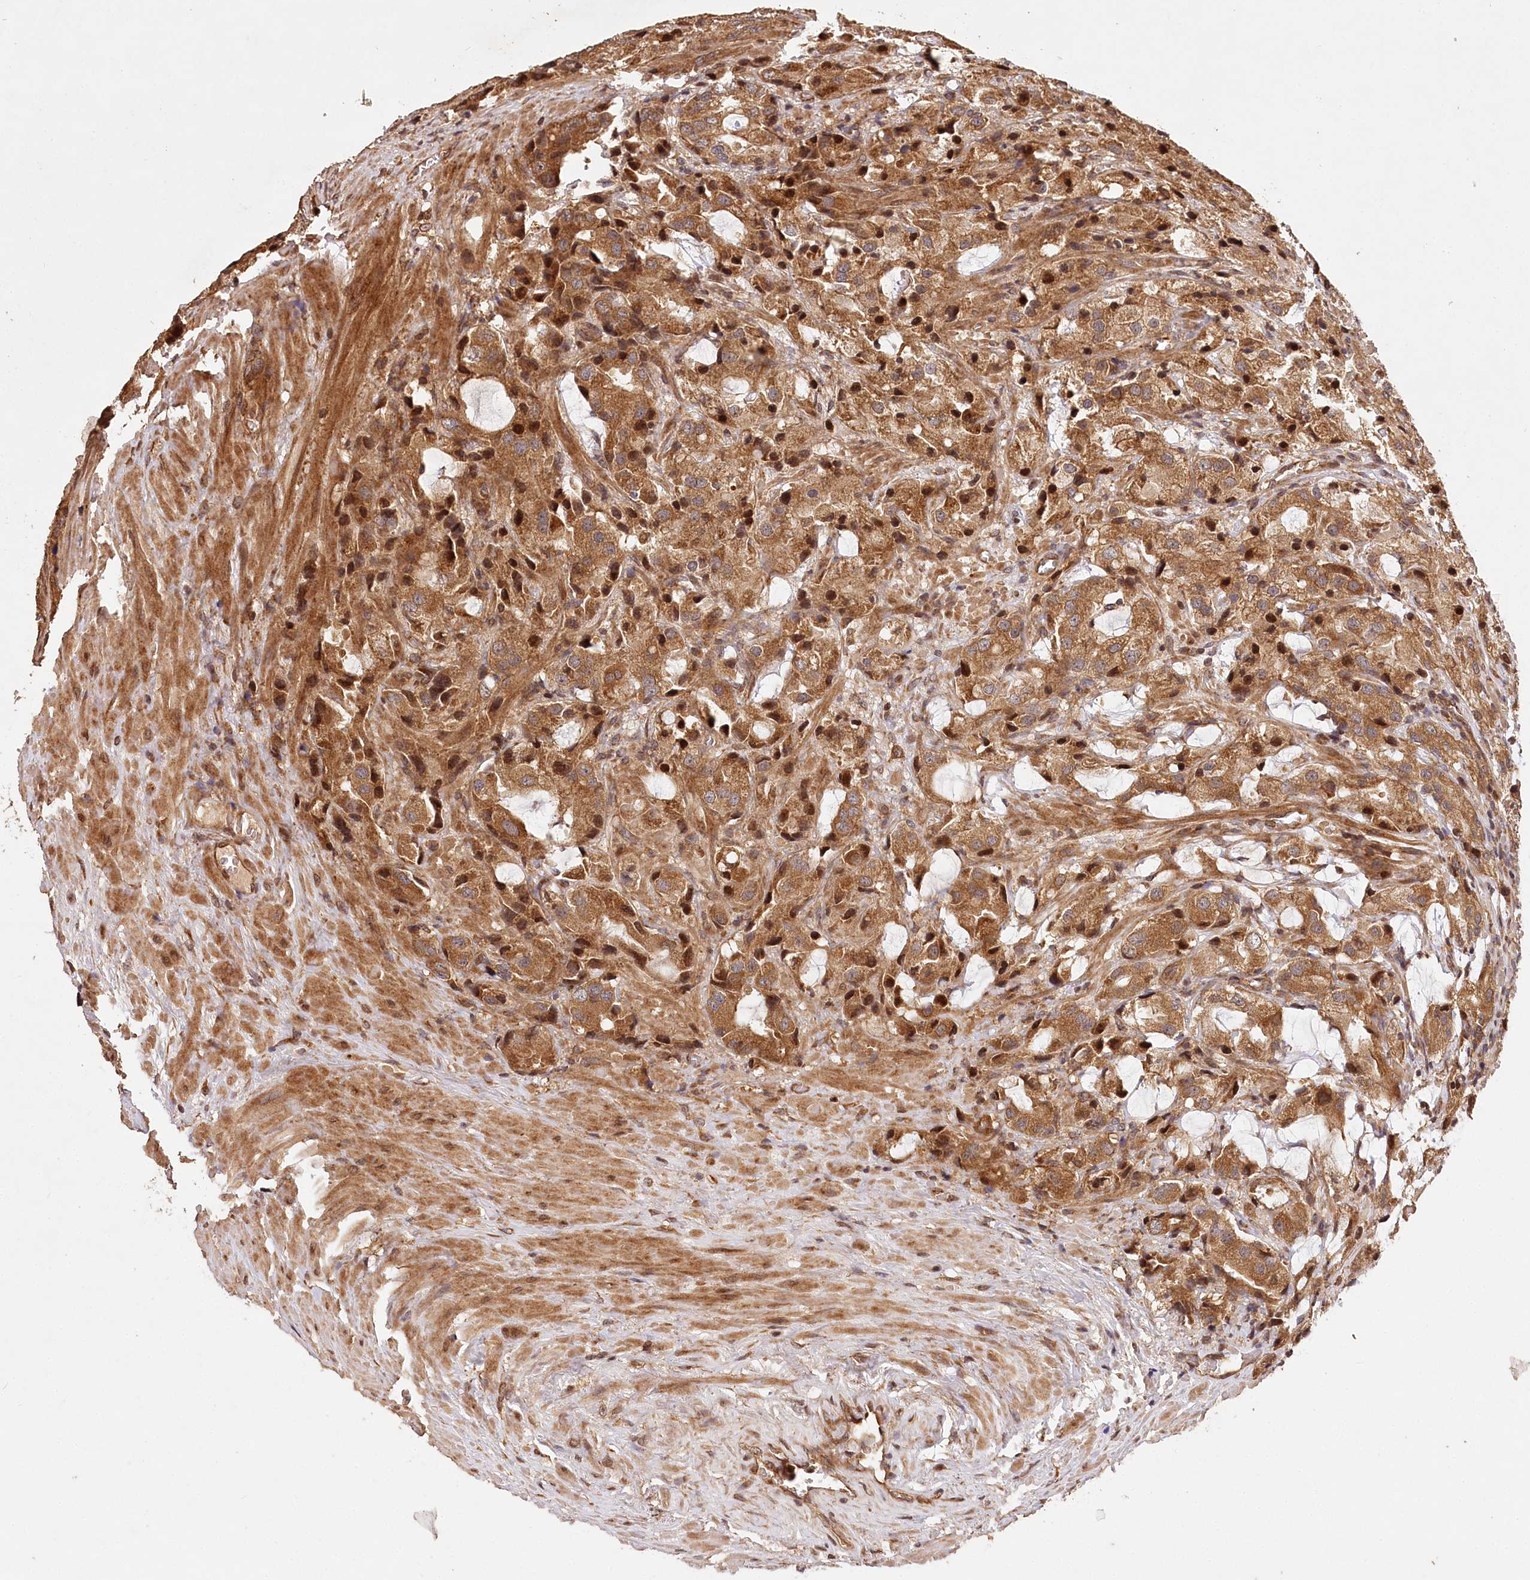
{"staining": {"intensity": "strong", "quantity": ">75%", "location": "cytoplasmic/membranous,nuclear"}, "tissue": "prostate cancer", "cell_type": "Tumor cells", "image_type": "cancer", "snomed": [{"axis": "morphology", "description": "Adenocarcinoma, High grade"}, {"axis": "topography", "description": "Prostate"}], "caption": "The immunohistochemical stain labels strong cytoplasmic/membranous and nuclear staining in tumor cells of prostate high-grade adenocarcinoma tissue.", "gene": "LSS", "patient": {"sex": "male", "age": 70}}